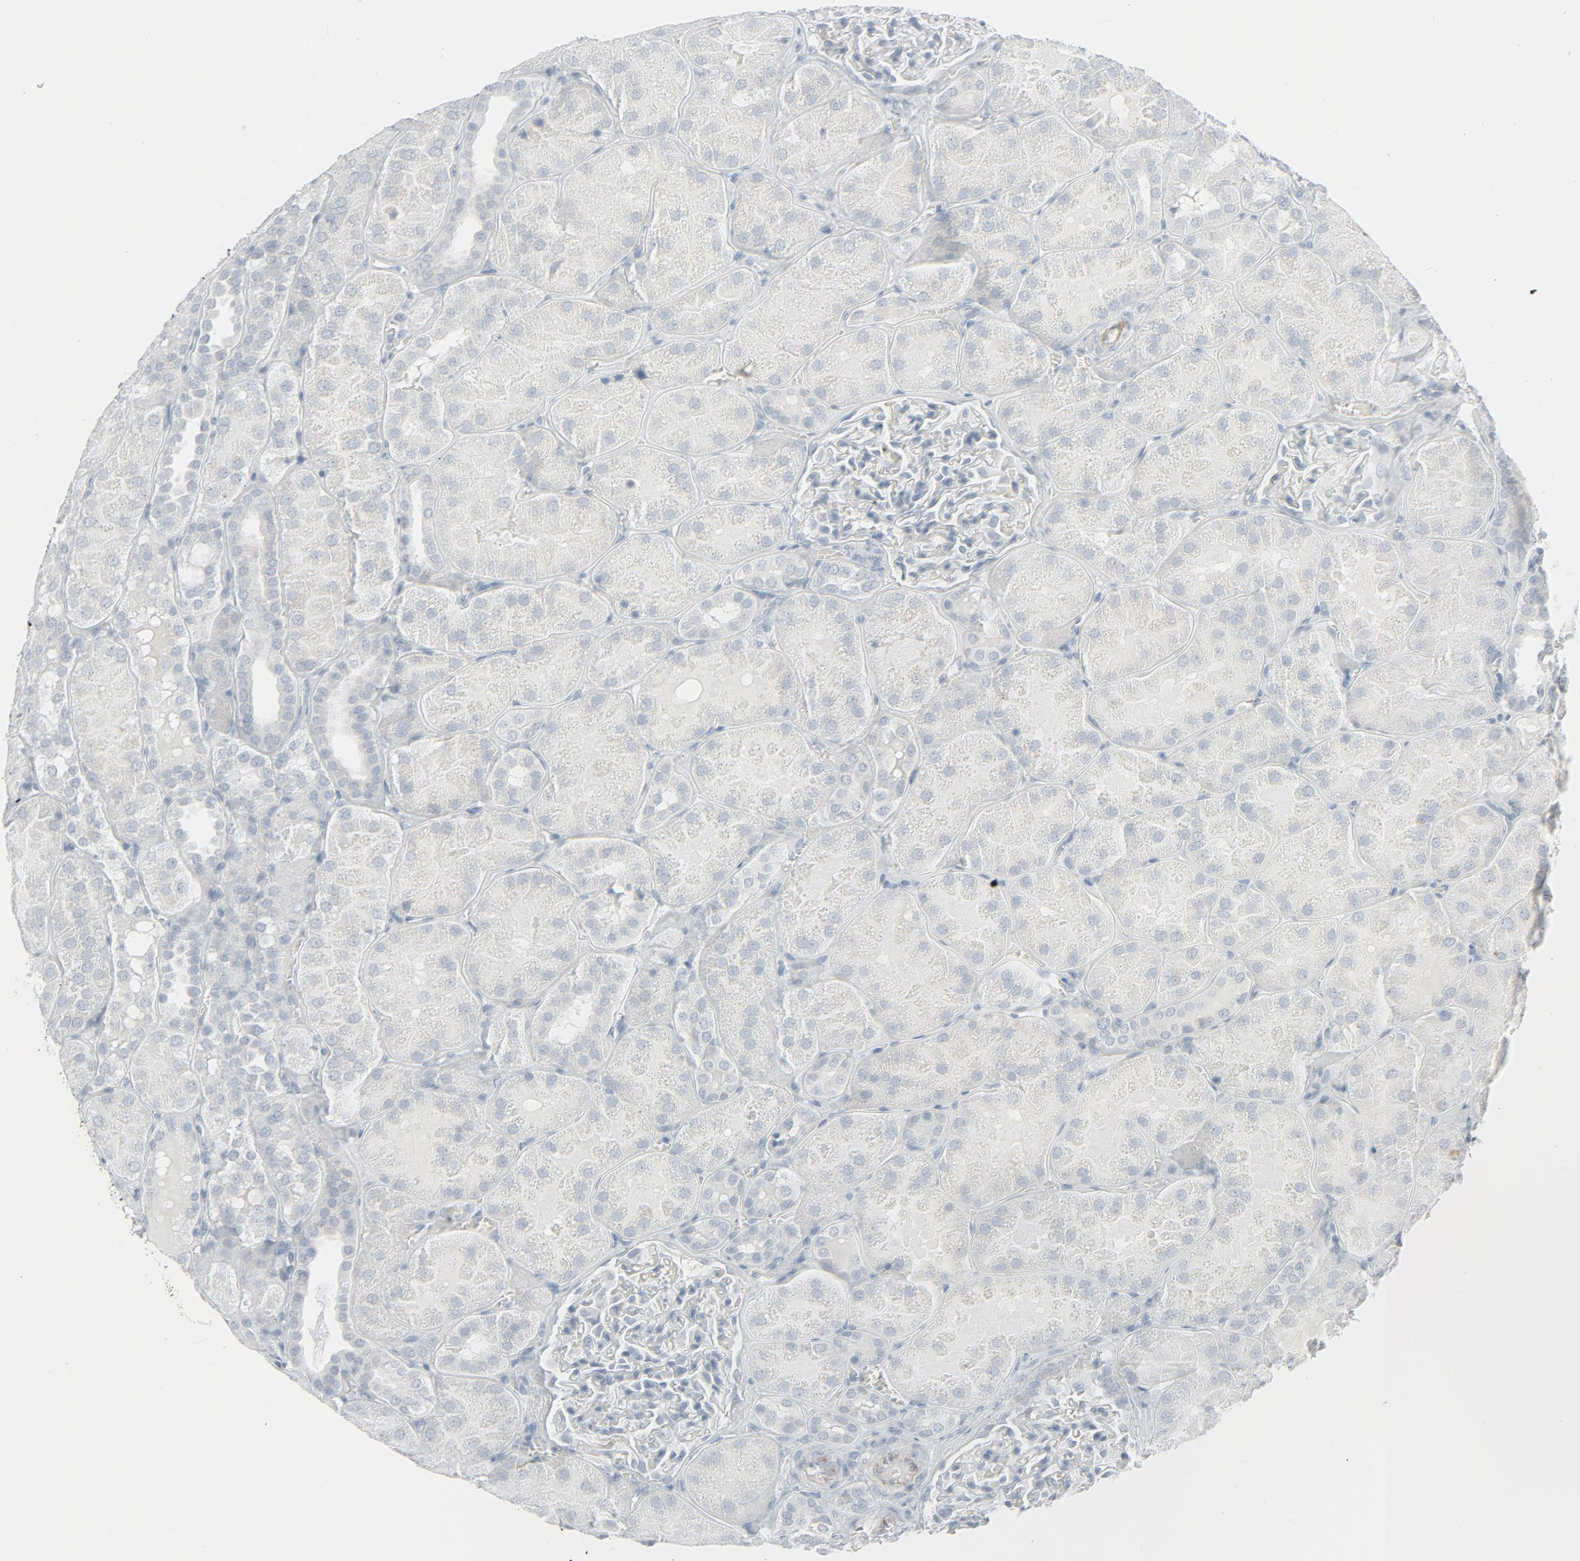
{"staining": {"intensity": "negative", "quantity": "none", "location": "none"}, "tissue": "kidney", "cell_type": "Cells in glomeruli", "image_type": "normal", "snomed": [{"axis": "morphology", "description": "Normal tissue, NOS"}, {"axis": "topography", "description": "Kidney"}], "caption": "An image of human kidney is negative for staining in cells in glomeruli. Brightfield microscopy of immunohistochemistry stained with DAB (brown) and hematoxylin (blue), captured at high magnification.", "gene": "FGFR3", "patient": {"sex": "male", "age": 28}}